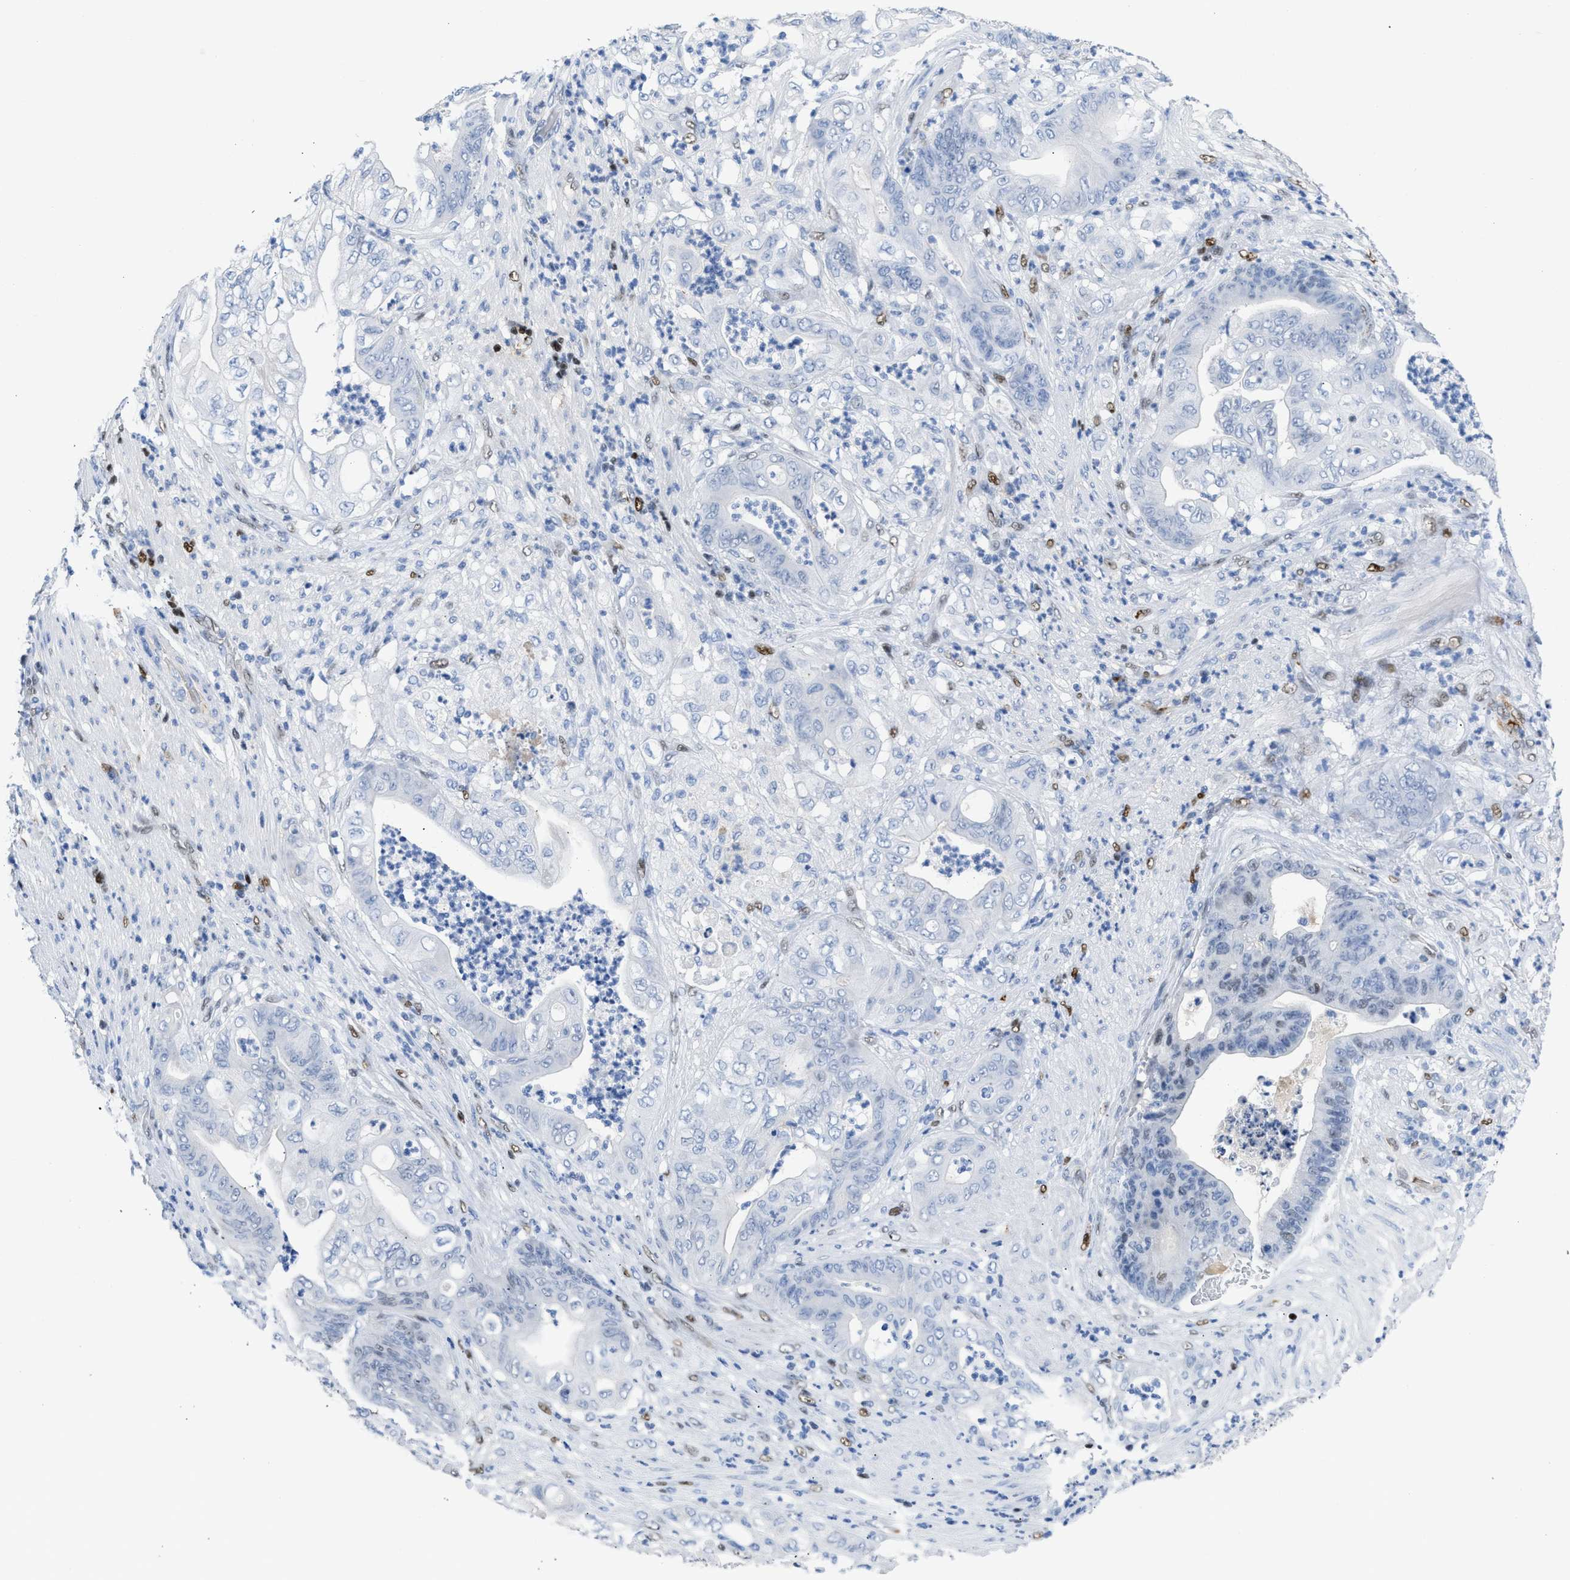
{"staining": {"intensity": "weak", "quantity": "<25%", "location": "nuclear"}, "tissue": "stomach cancer", "cell_type": "Tumor cells", "image_type": "cancer", "snomed": [{"axis": "morphology", "description": "Adenocarcinoma, NOS"}, {"axis": "topography", "description": "Stomach"}], "caption": "Immunohistochemistry photomicrograph of human adenocarcinoma (stomach) stained for a protein (brown), which displays no expression in tumor cells. Brightfield microscopy of IHC stained with DAB (3,3'-diaminobenzidine) (brown) and hematoxylin (blue), captured at high magnification.", "gene": "LEF1", "patient": {"sex": "female", "age": 73}}